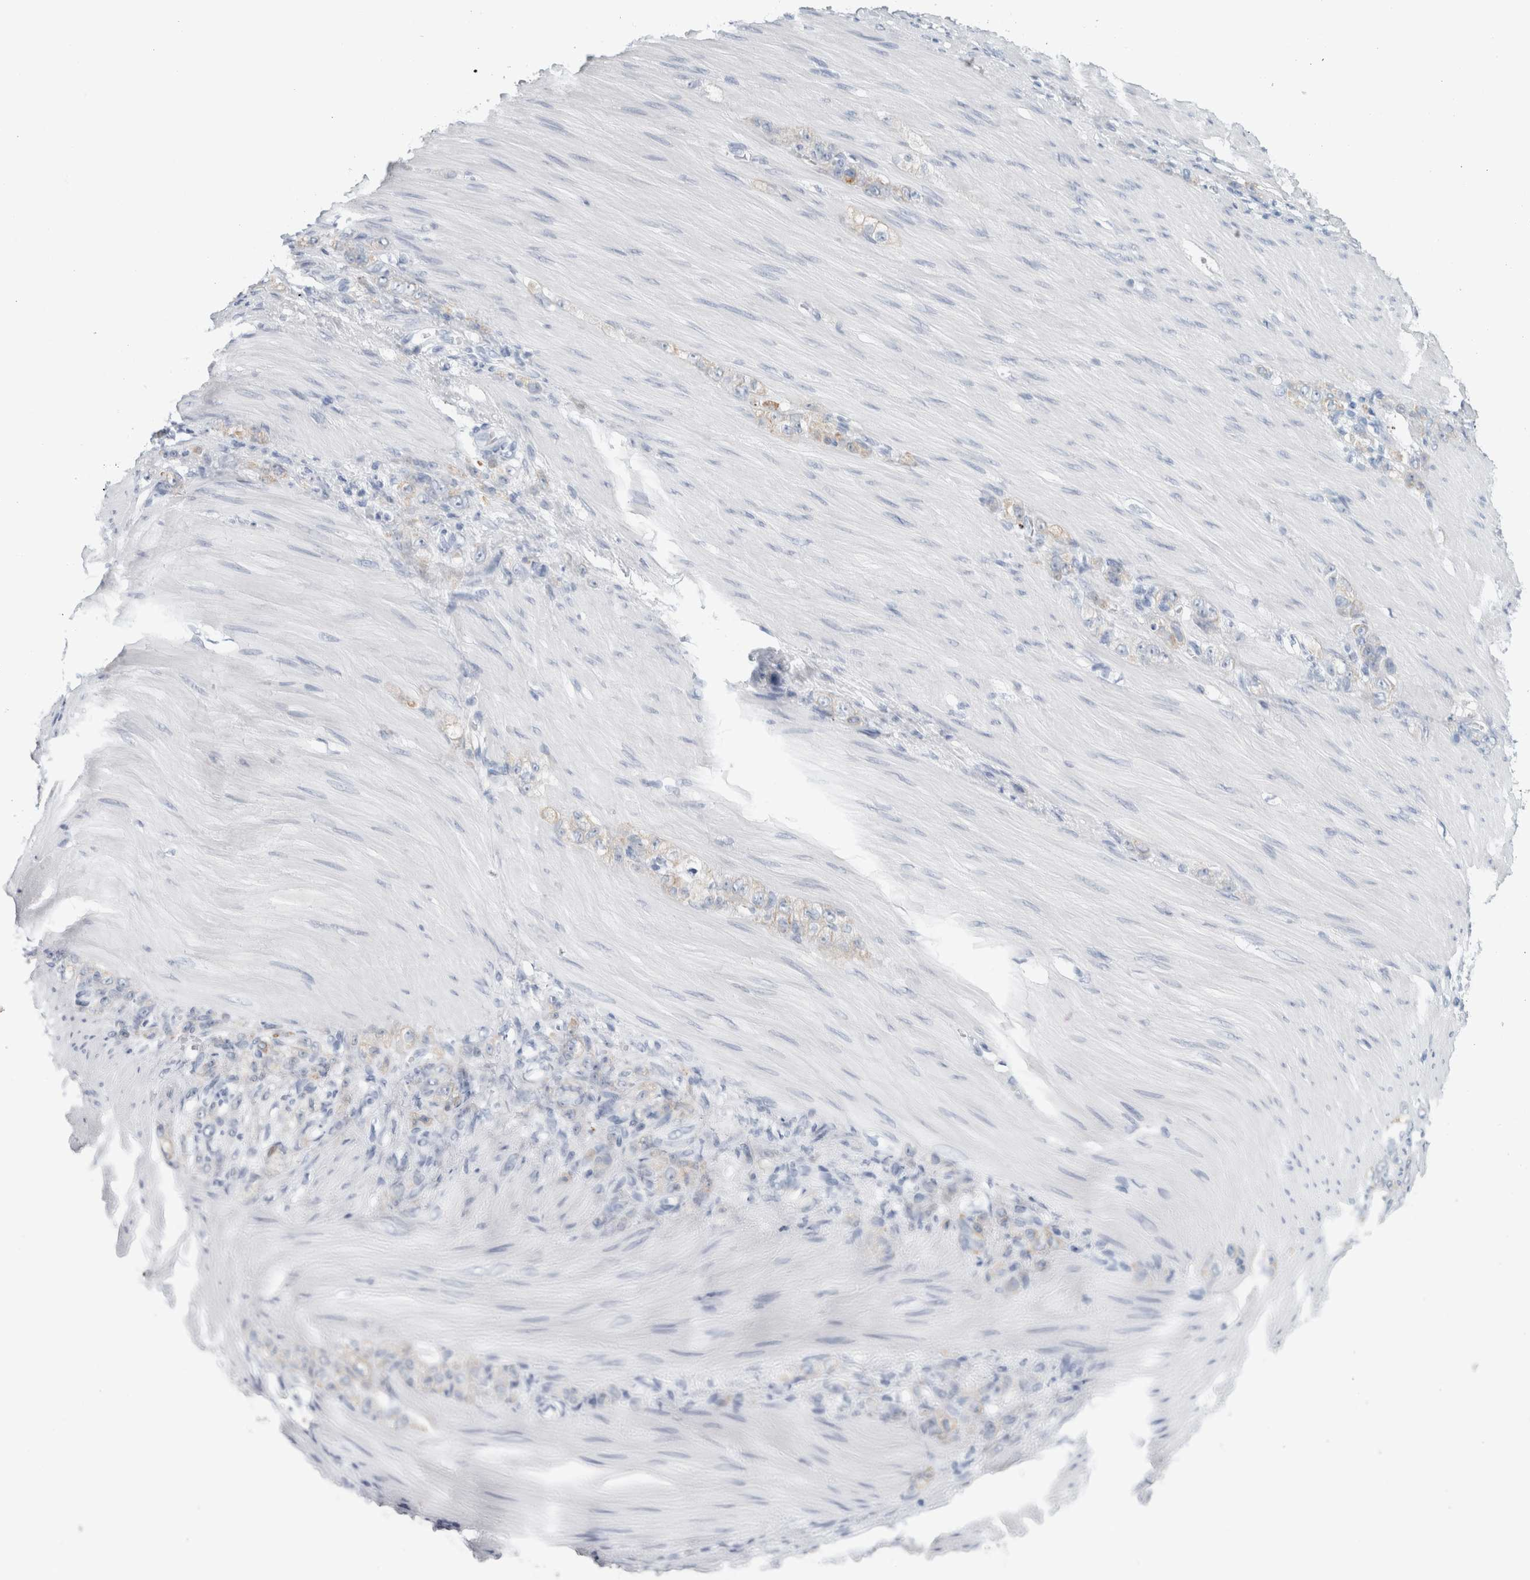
{"staining": {"intensity": "negative", "quantity": "none", "location": "none"}, "tissue": "stomach cancer", "cell_type": "Tumor cells", "image_type": "cancer", "snomed": [{"axis": "morphology", "description": "Normal tissue, NOS"}, {"axis": "morphology", "description": "Adenocarcinoma, NOS"}, {"axis": "topography", "description": "Stomach"}], "caption": "DAB (3,3'-diaminobenzidine) immunohistochemical staining of human stomach cancer (adenocarcinoma) demonstrates no significant expression in tumor cells.", "gene": "RPH3AL", "patient": {"sex": "male", "age": 82}}